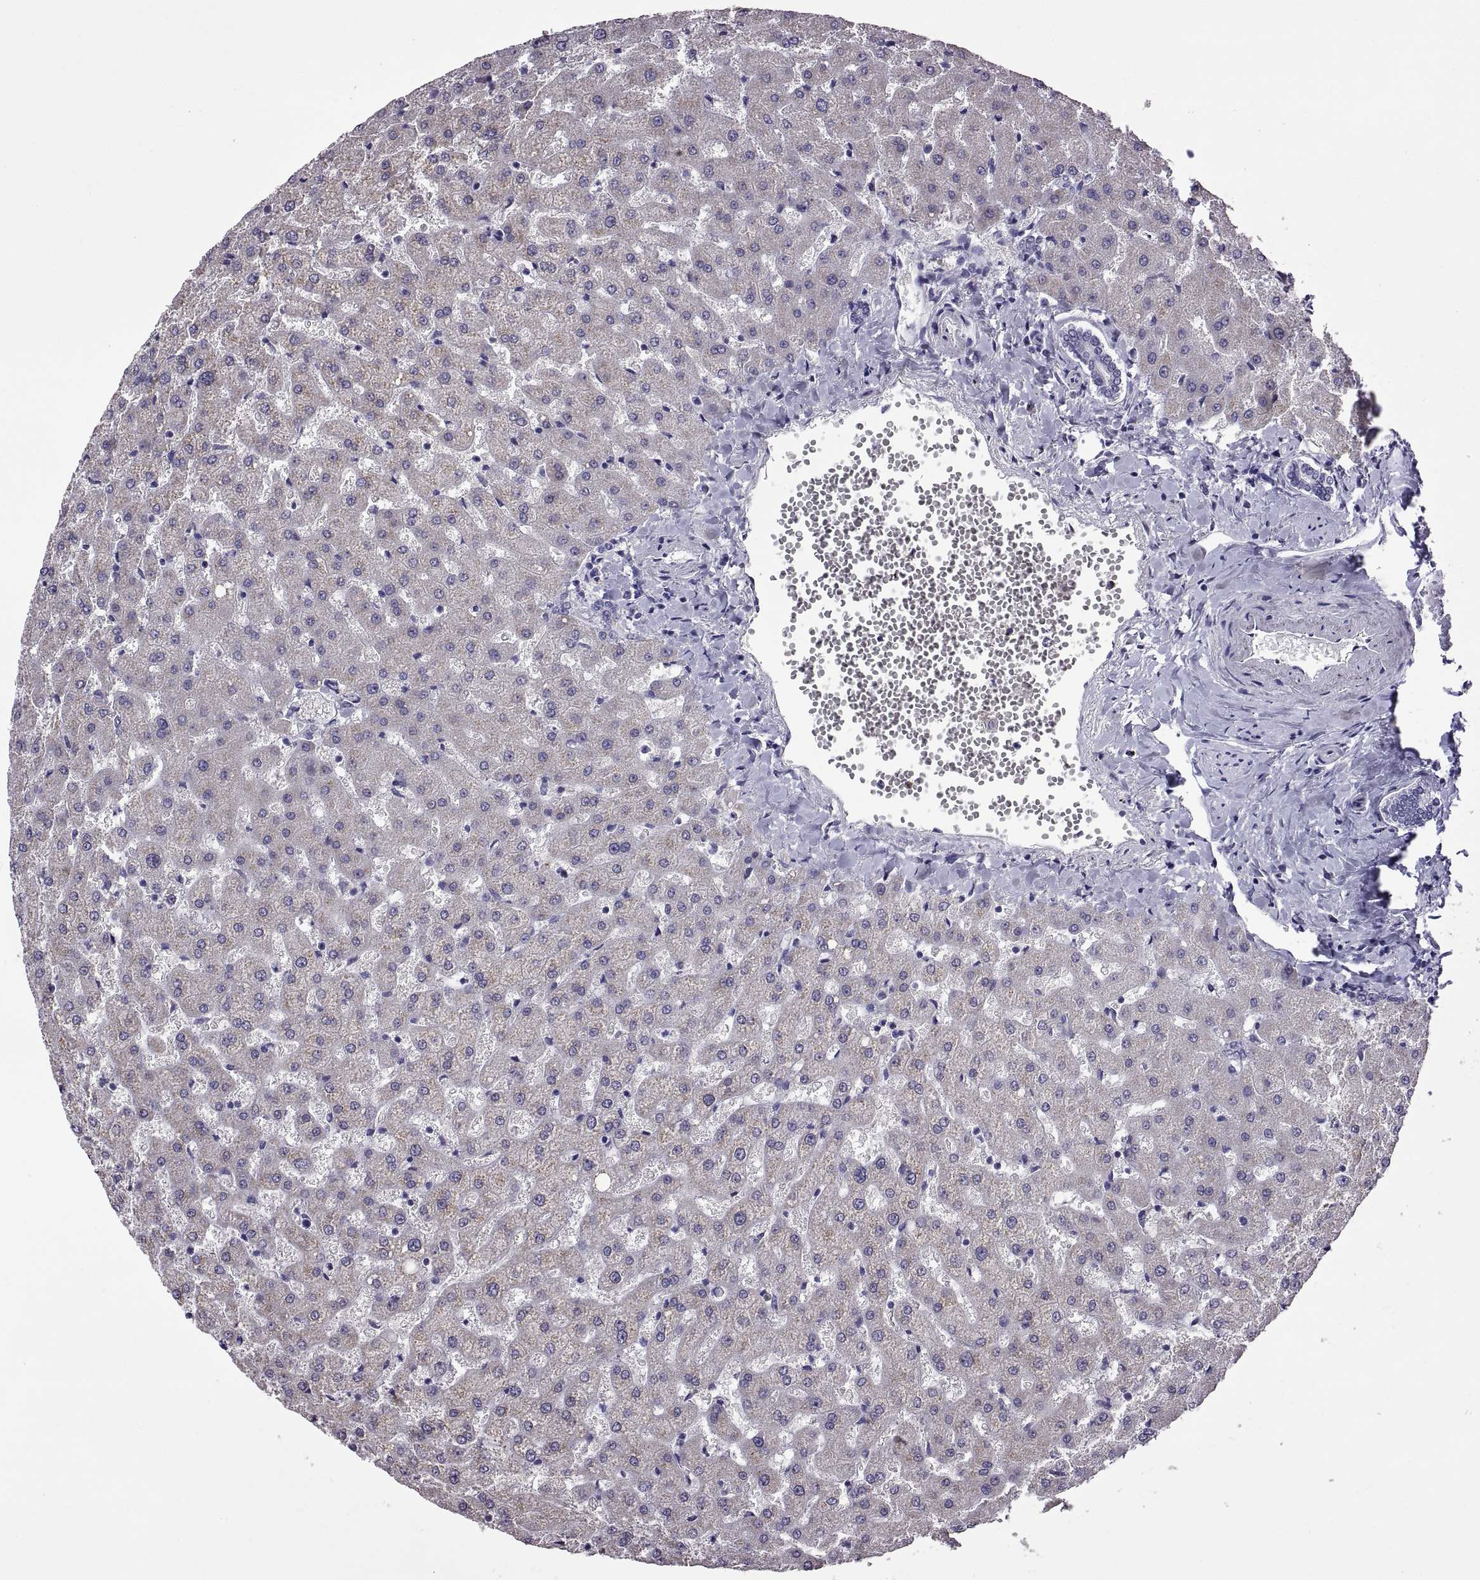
{"staining": {"intensity": "negative", "quantity": "none", "location": "none"}, "tissue": "liver", "cell_type": "Cholangiocytes", "image_type": "normal", "snomed": [{"axis": "morphology", "description": "Normal tissue, NOS"}, {"axis": "topography", "description": "Liver"}], "caption": "Liver stained for a protein using IHC exhibits no expression cholangiocytes.", "gene": "MAGEB18", "patient": {"sex": "female", "age": 50}}